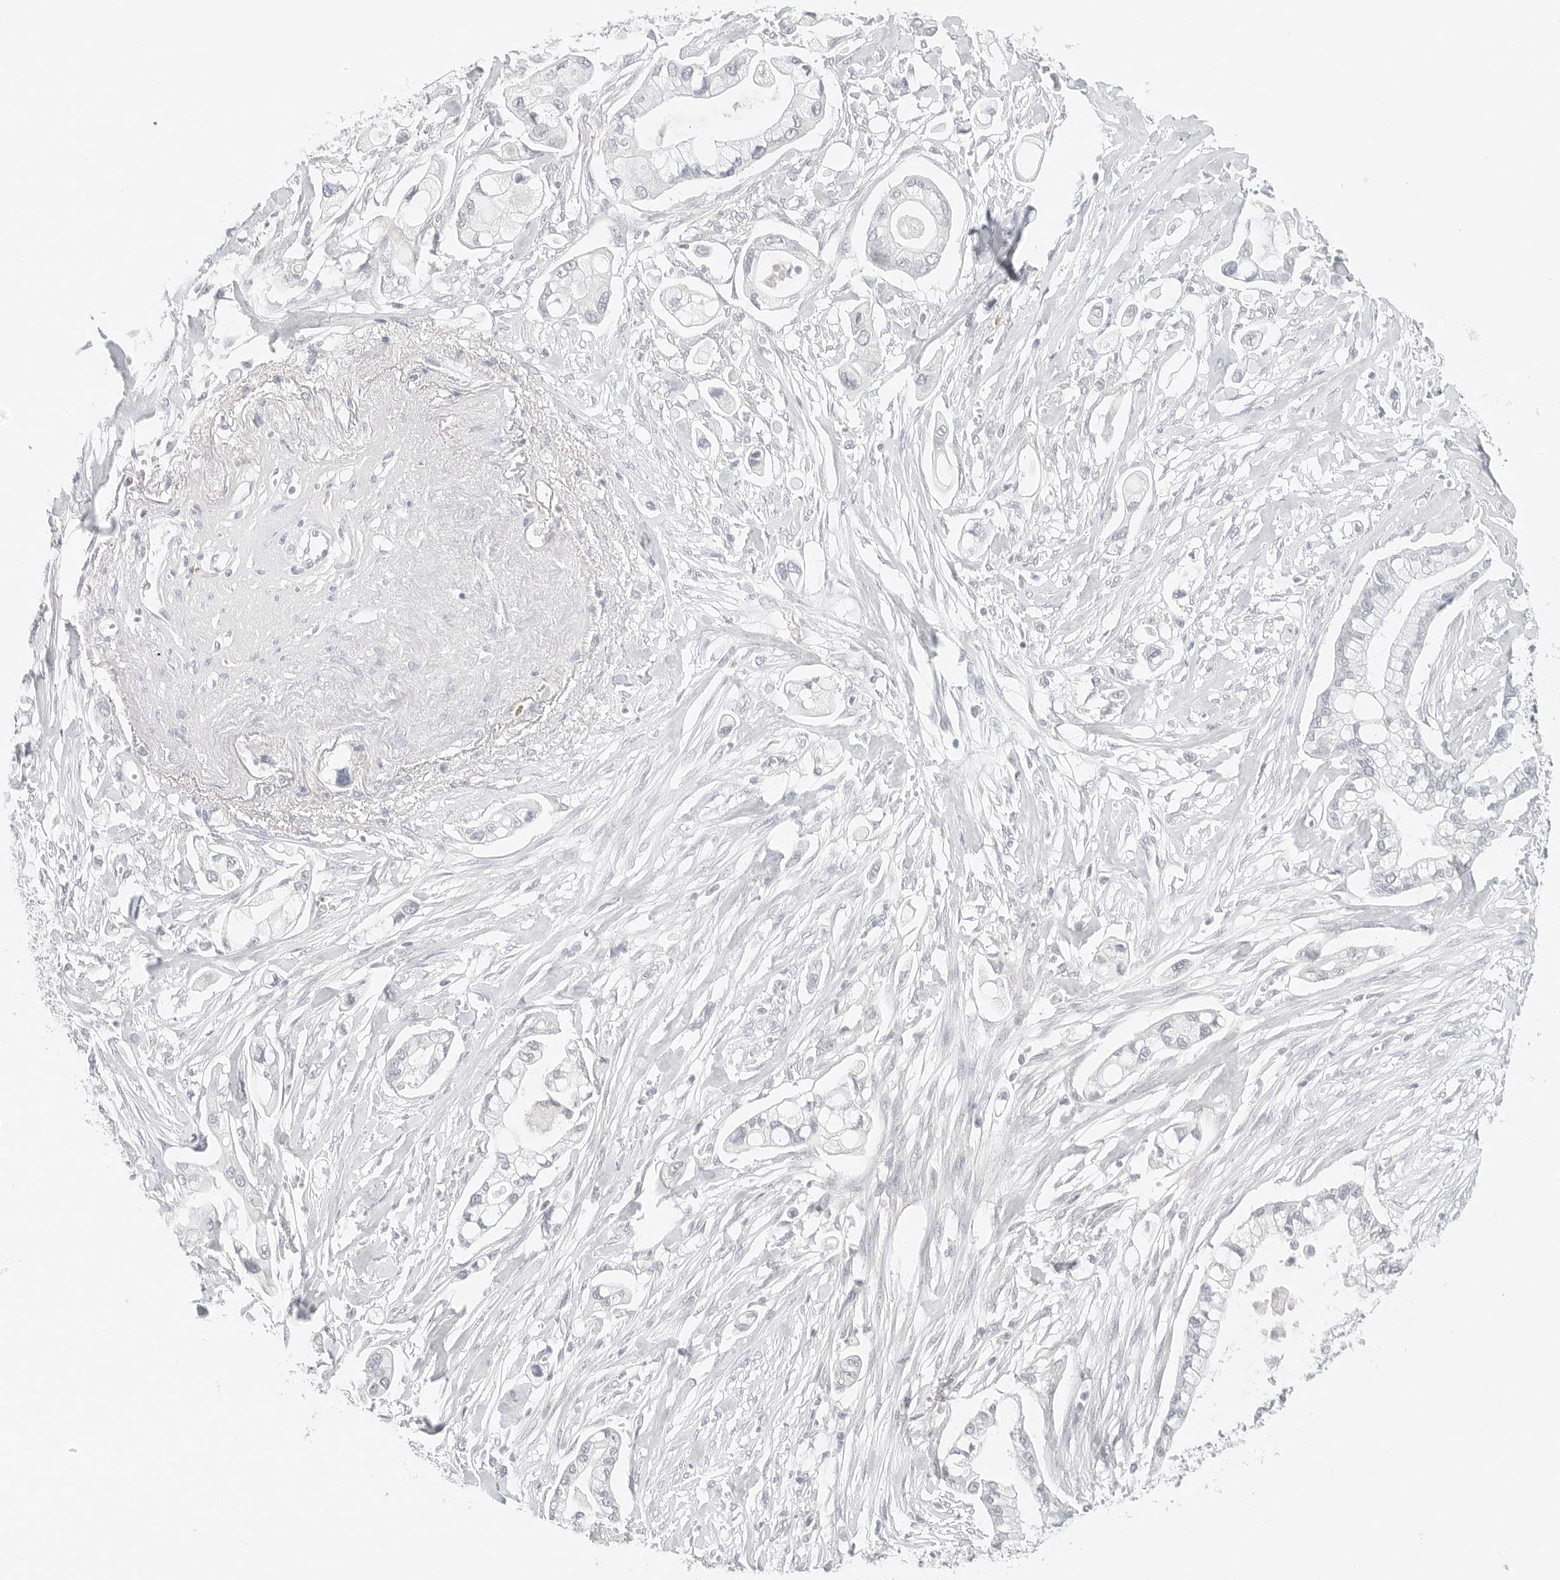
{"staining": {"intensity": "negative", "quantity": "none", "location": "none"}, "tissue": "pancreatic cancer", "cell_type": "Tumor cells", "image_type": "cancer", "snomed": [{"axis": "morphology", "description": "Adenocarcinoma, NOS"}, {"axis": "topography", "description": "Pancreas"}], "caption": "Protein analysis of adenocarcinoma (pancreatic) demonstrates no significant staining in tumor cells. (Immunohistochemistry (ihc), brightfield microscopy, high magnification).", "gene": "NEO1", "patient": {"sex": "male", "age": 68}}